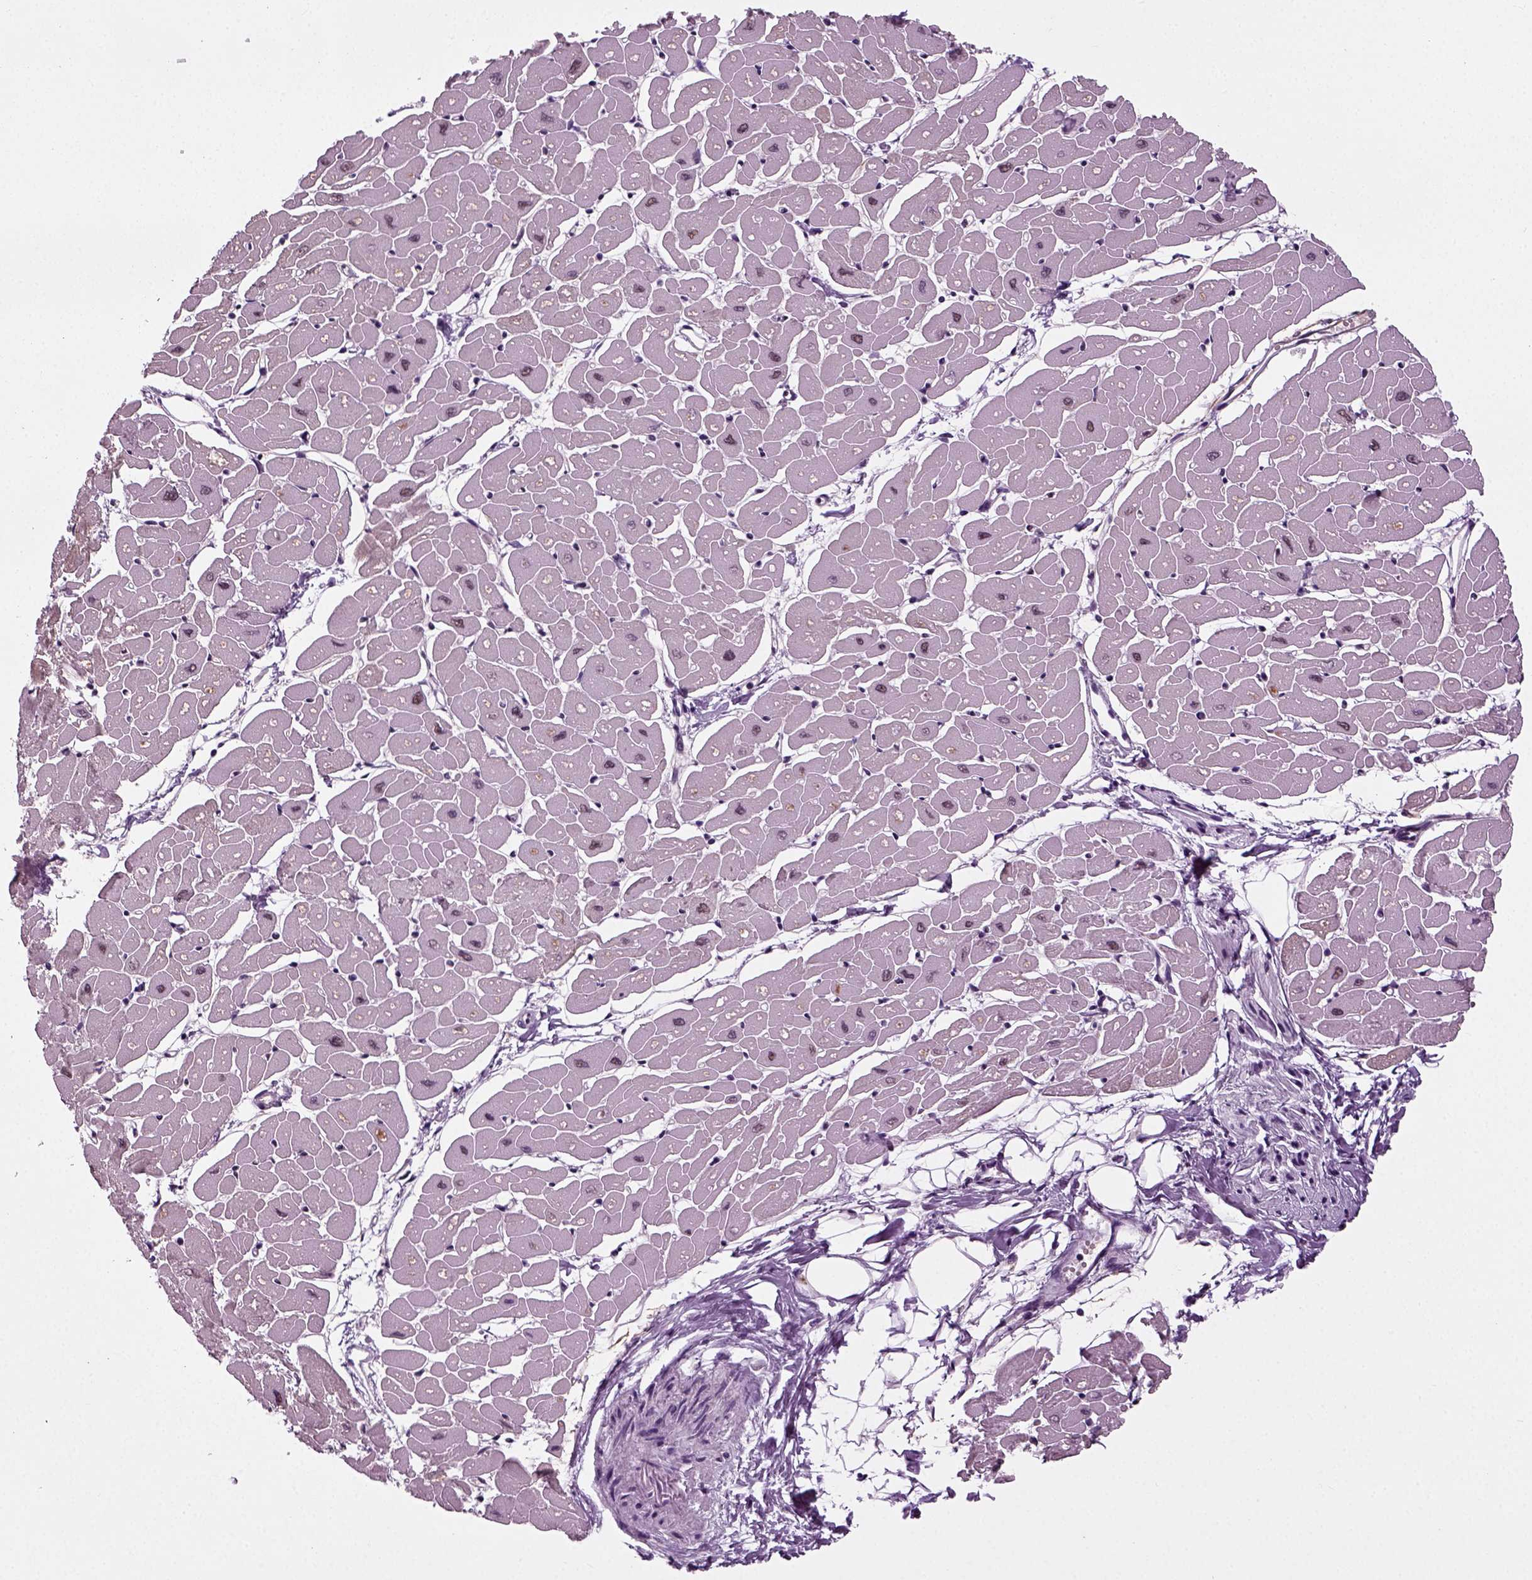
{"staining": {"intensity": "moderate", "quantity": "<25%", "location": "nuclear"}, "tissue": "heart muscle", "cell_type": "Cardiomyocytes", "image_type": "normal", "snomed": [{"axis": "morphology", "description": "Normal tissue, NOS"}, {"axis": "topography", "description": "Heart"}], "caption": "Approximately <25% of cardiomyocytes in benign heart muscle show moderate nuclear protein positivity as visualized by brown immunohistochemical staining.", "gene": "RCOR3", "patient": {"sex": "male", "age": 57}}